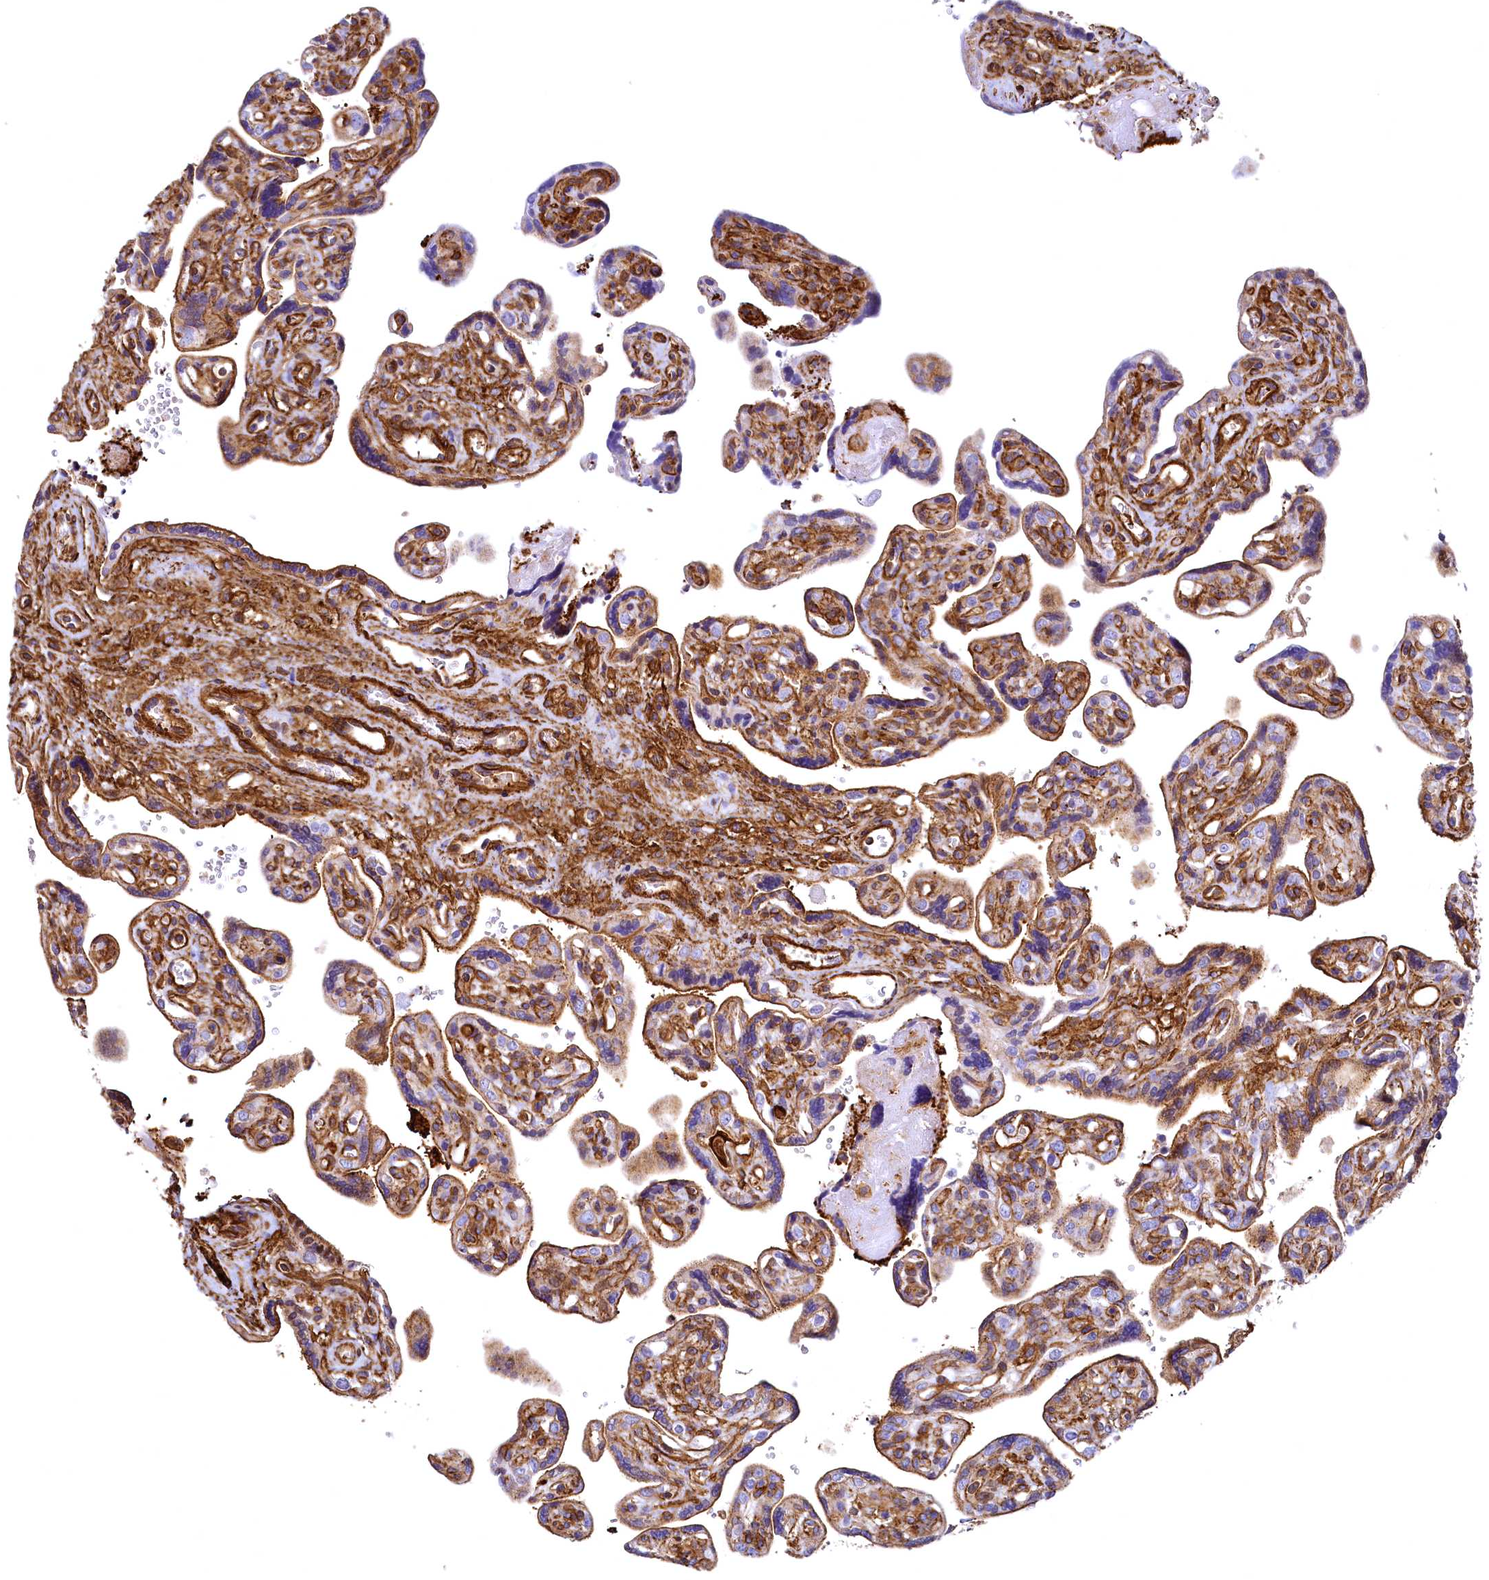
{"staining": {"intensity": "strong", "quantity": "<25%", "location": "cytoplasmic/membranous"}, "tissue": "placenta", "cell_type": "Trophoblastic cells", "image_type": "normal", "snomed": [{"axis": "morphology", "description": "Normal tissue, NOS"}, {"axis": "topography", "description": "Placenta"}], "caption": "About <25% of trophoblastic cells in normal human placenta exhibit strong cytoplasmic/membranous protein positivity as visualized by brown immunohistochemical staining.", "gene": "THBS1", "patient": {"sex": "female", "age": 39}}